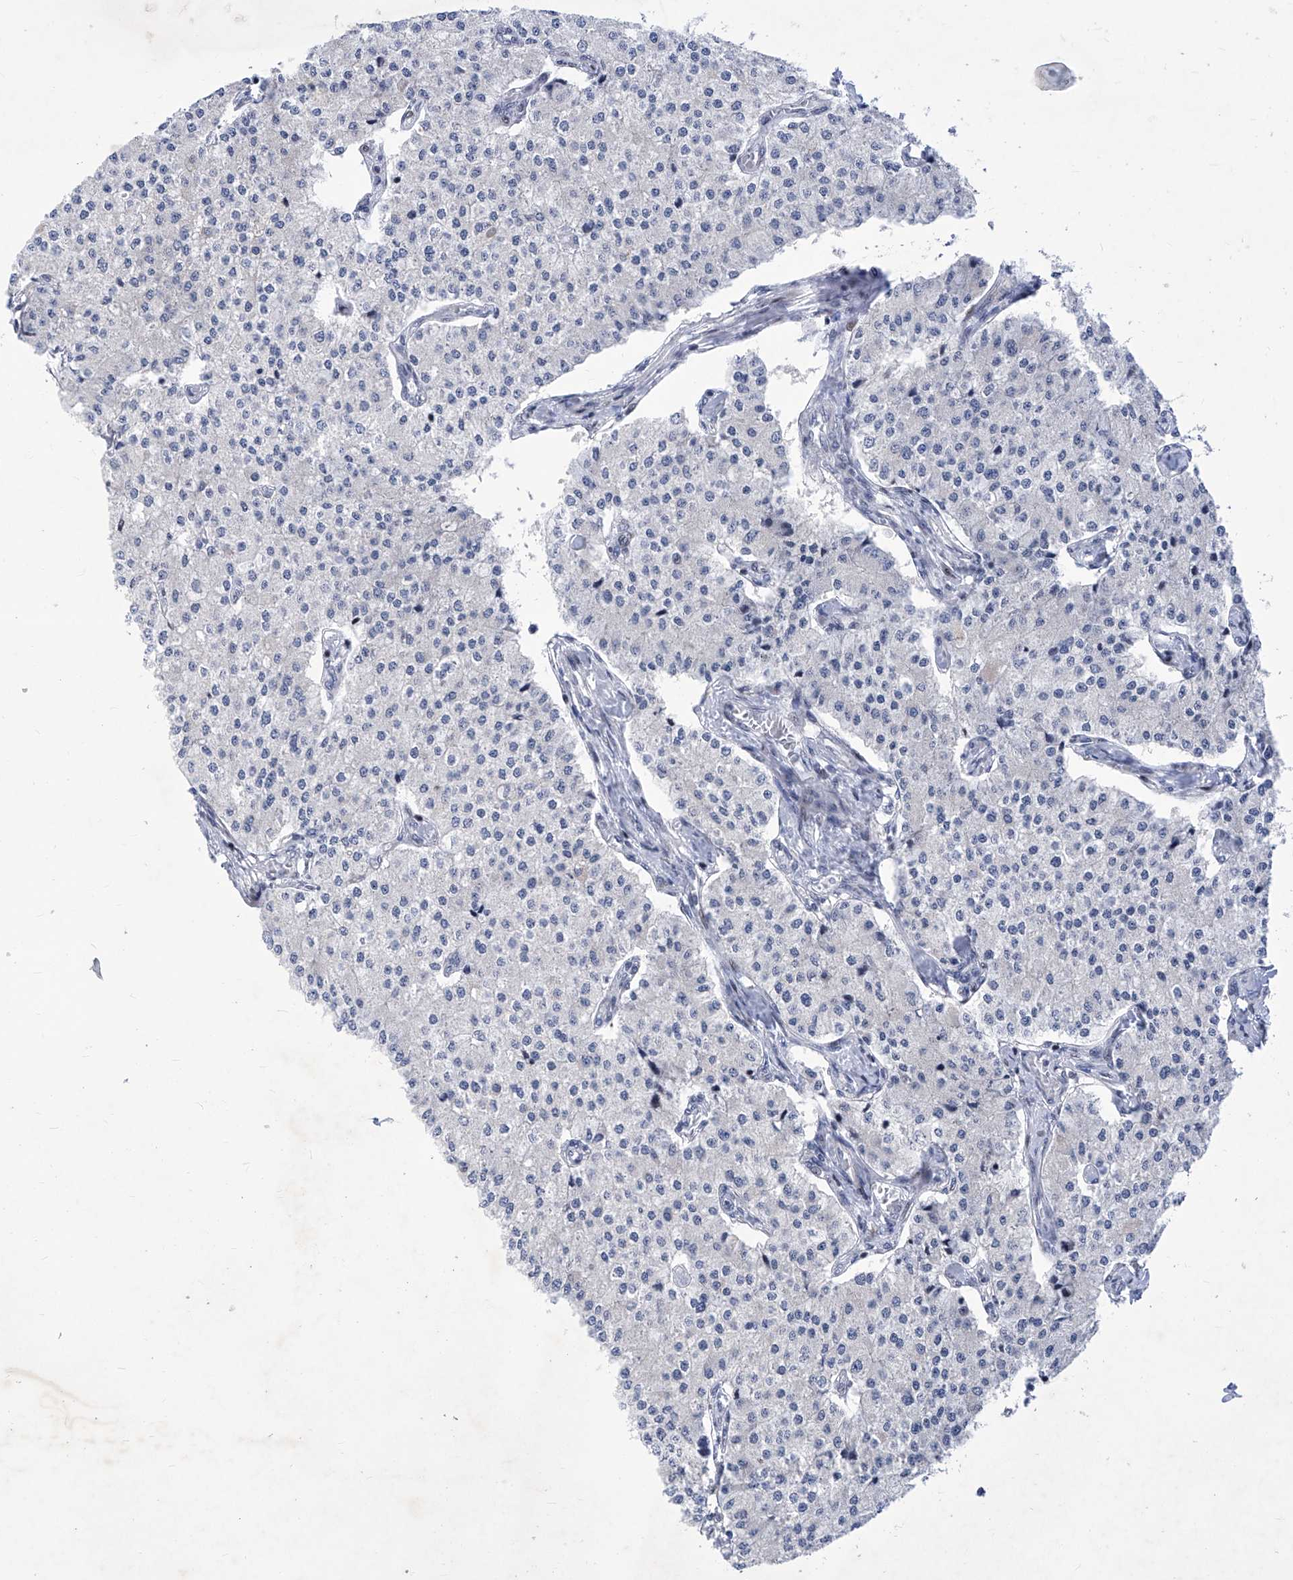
{"staining": {"intensity": "negative", "quantity": "none", "location": "none"}, "tissue": "carcinoid", "cell_type": "Tumor cells", "image_type": "cancer", "snomed": [{"axis": "morphology", "description": "Carcinoid, malignant, NOS"}, {"axis": "topography", "description": "Colon"}], "caption": "Human carcinoid stained for a protein using immunohistochemistry shows no positivity in tumor cells.", "gene": "NUFIP1", "patient": {"sex": "female", "age": 52}}